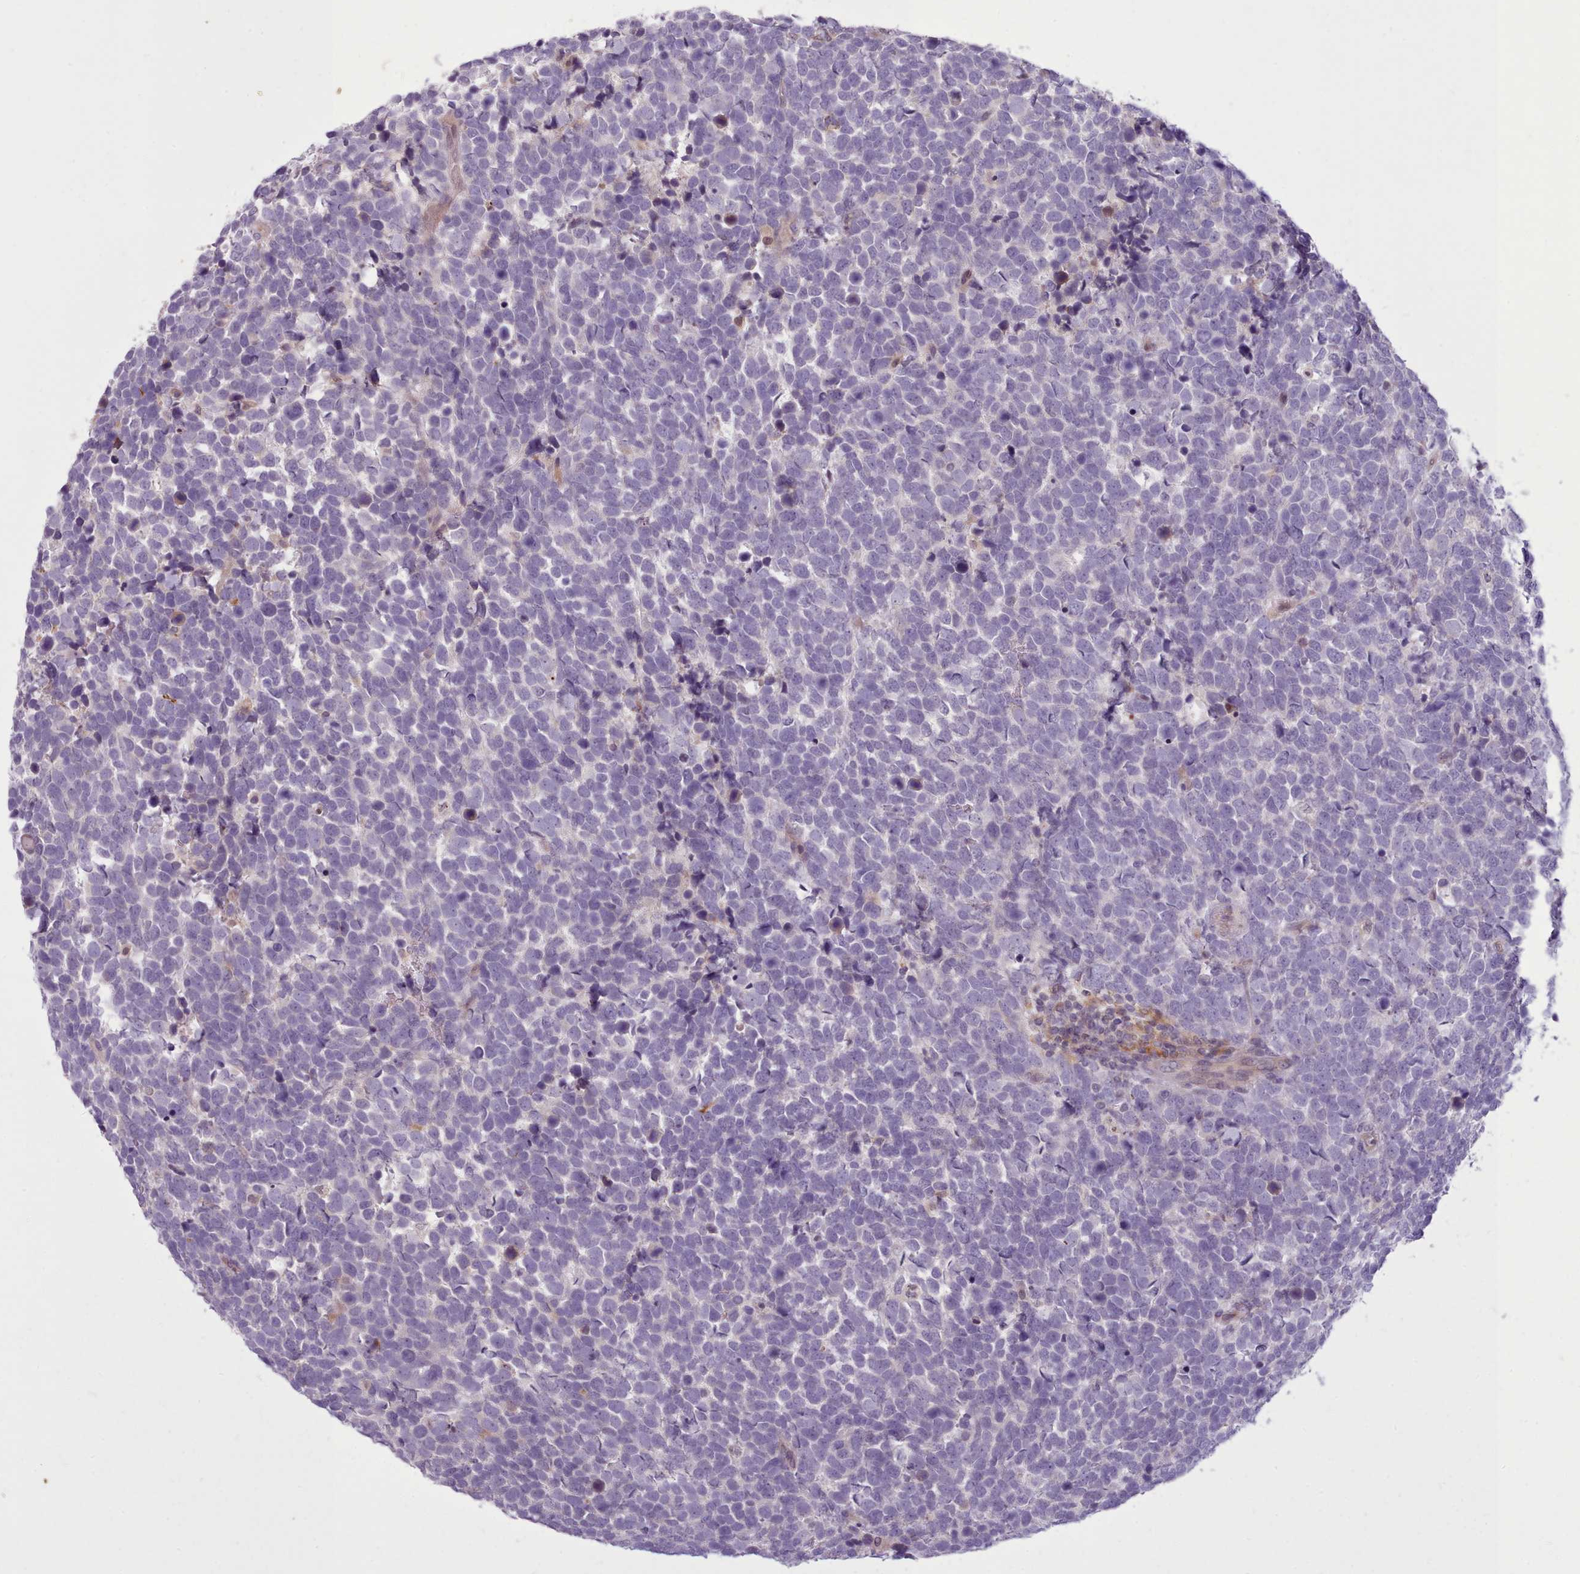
{"staining": {"intensity": "negative", "quantity": "none", "location": "none"}, "tissue": "urothelial cancer", "cell_type": "Tumor cells", "image_type": "cancer", "snomed": [{"axis": "morphology", "description": "Urothelial carcinoma, High grade"}, {"axis": "topography", "description": "Urinary bladder"}], "caption": "A histopathology image of urothelial cancer stained for a protein demonstrates no brown staining in tumor cells. (Immunohistochemistry (ihc), brightfield microscopy, high magnification).", "gene": "NMRK1", "patient": {"sex": "female", "age": 82}}